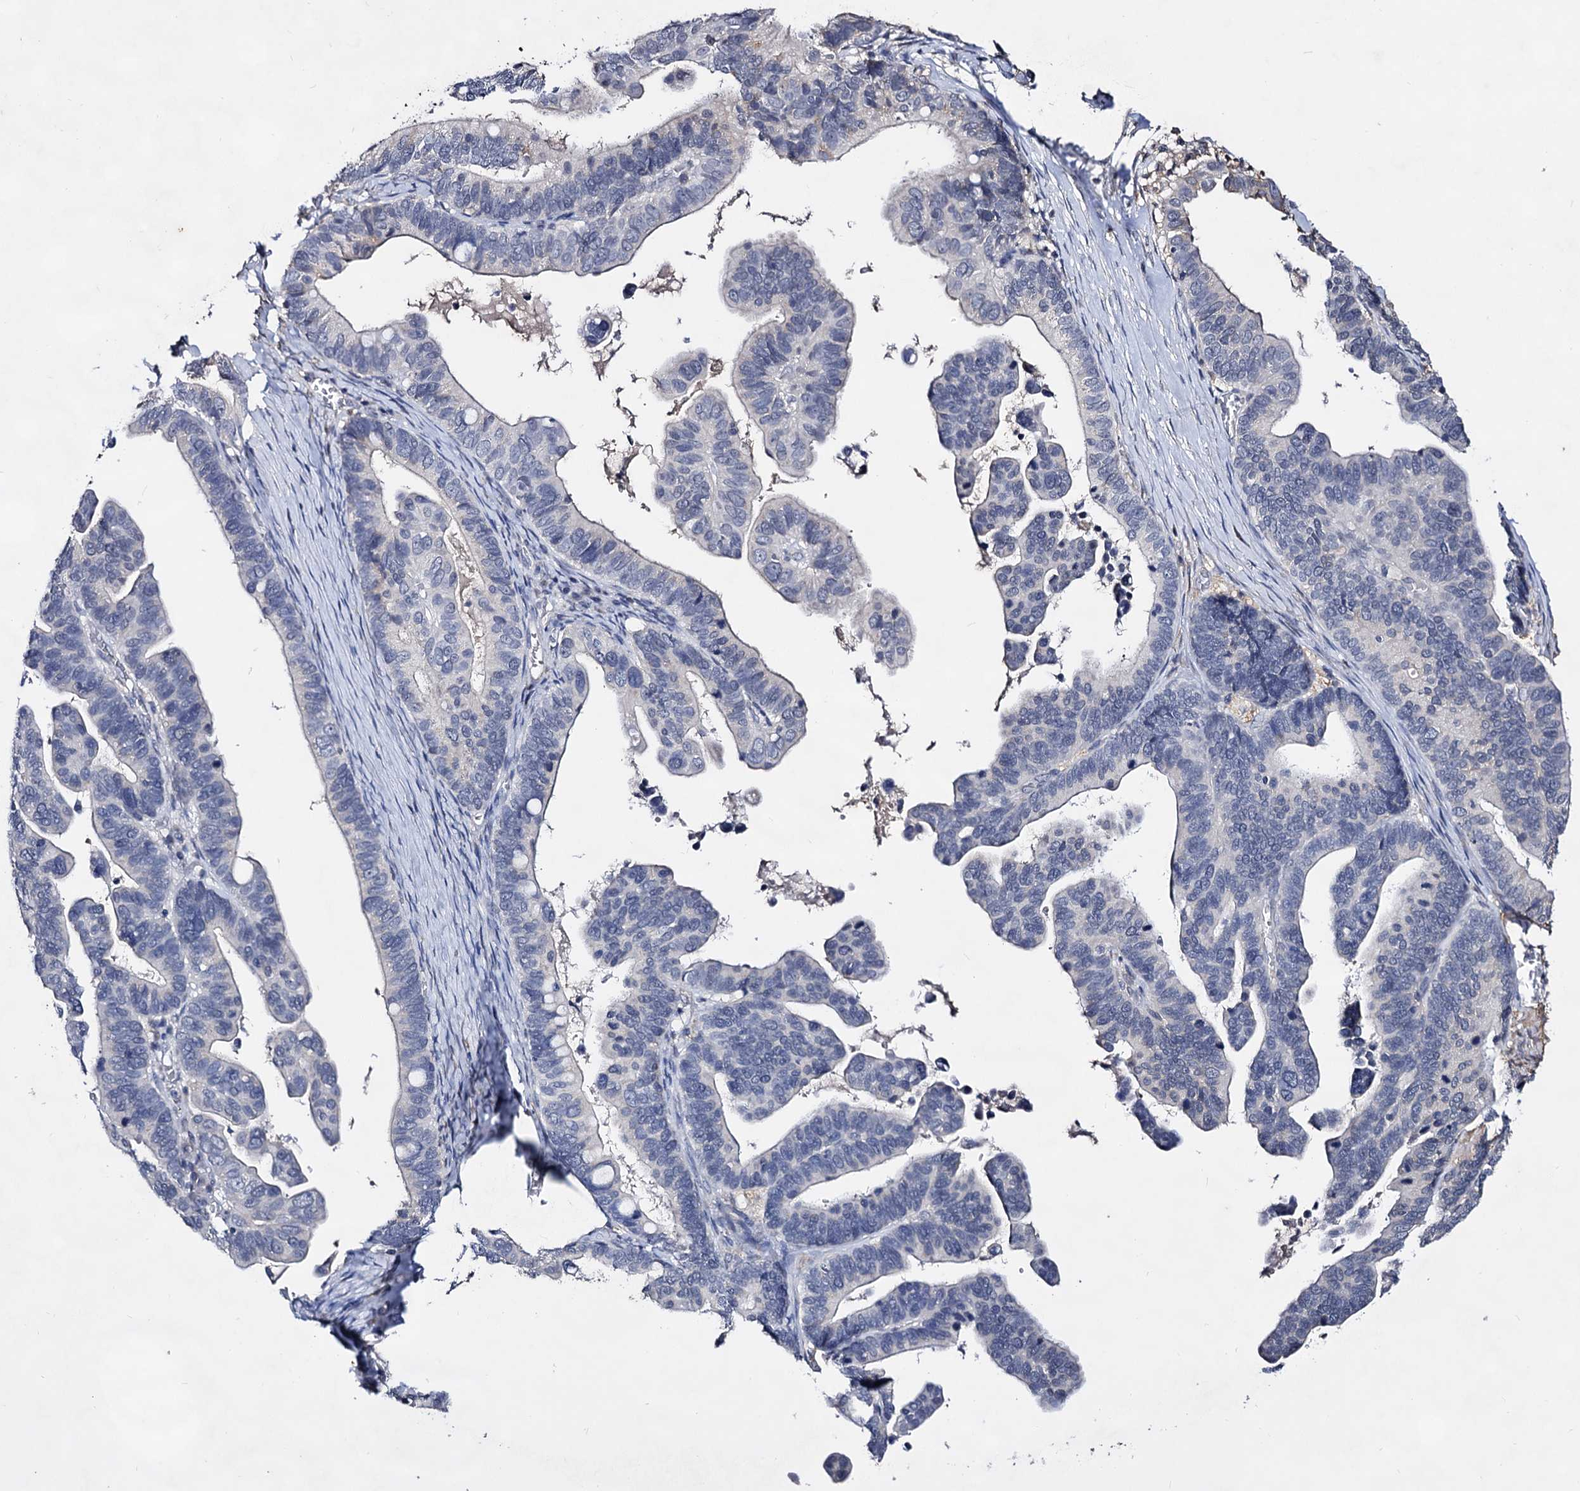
{"staining": {"intensity": "negative", "quantity": "none", "location": "none"}, "tissue": "ovarian cancer", "cell_type": "Tumor cells", "image_type": "cancer", "snomed": [{"axis": "morphology", "description": "Cystadenocarcinoma, serous, NOS"}, {"axis": "topography", "description": "Ovary"}], "caption": "Immunohistochemical staining of ovarian serous cystadenocarcinoma reveals no significant expression in tumor cells. (DAB immunohistochemistry (IHC) with hematoxylin counter stain).", "gene": "PLIN1", "patient": {"sex": "female", "age": 56}}